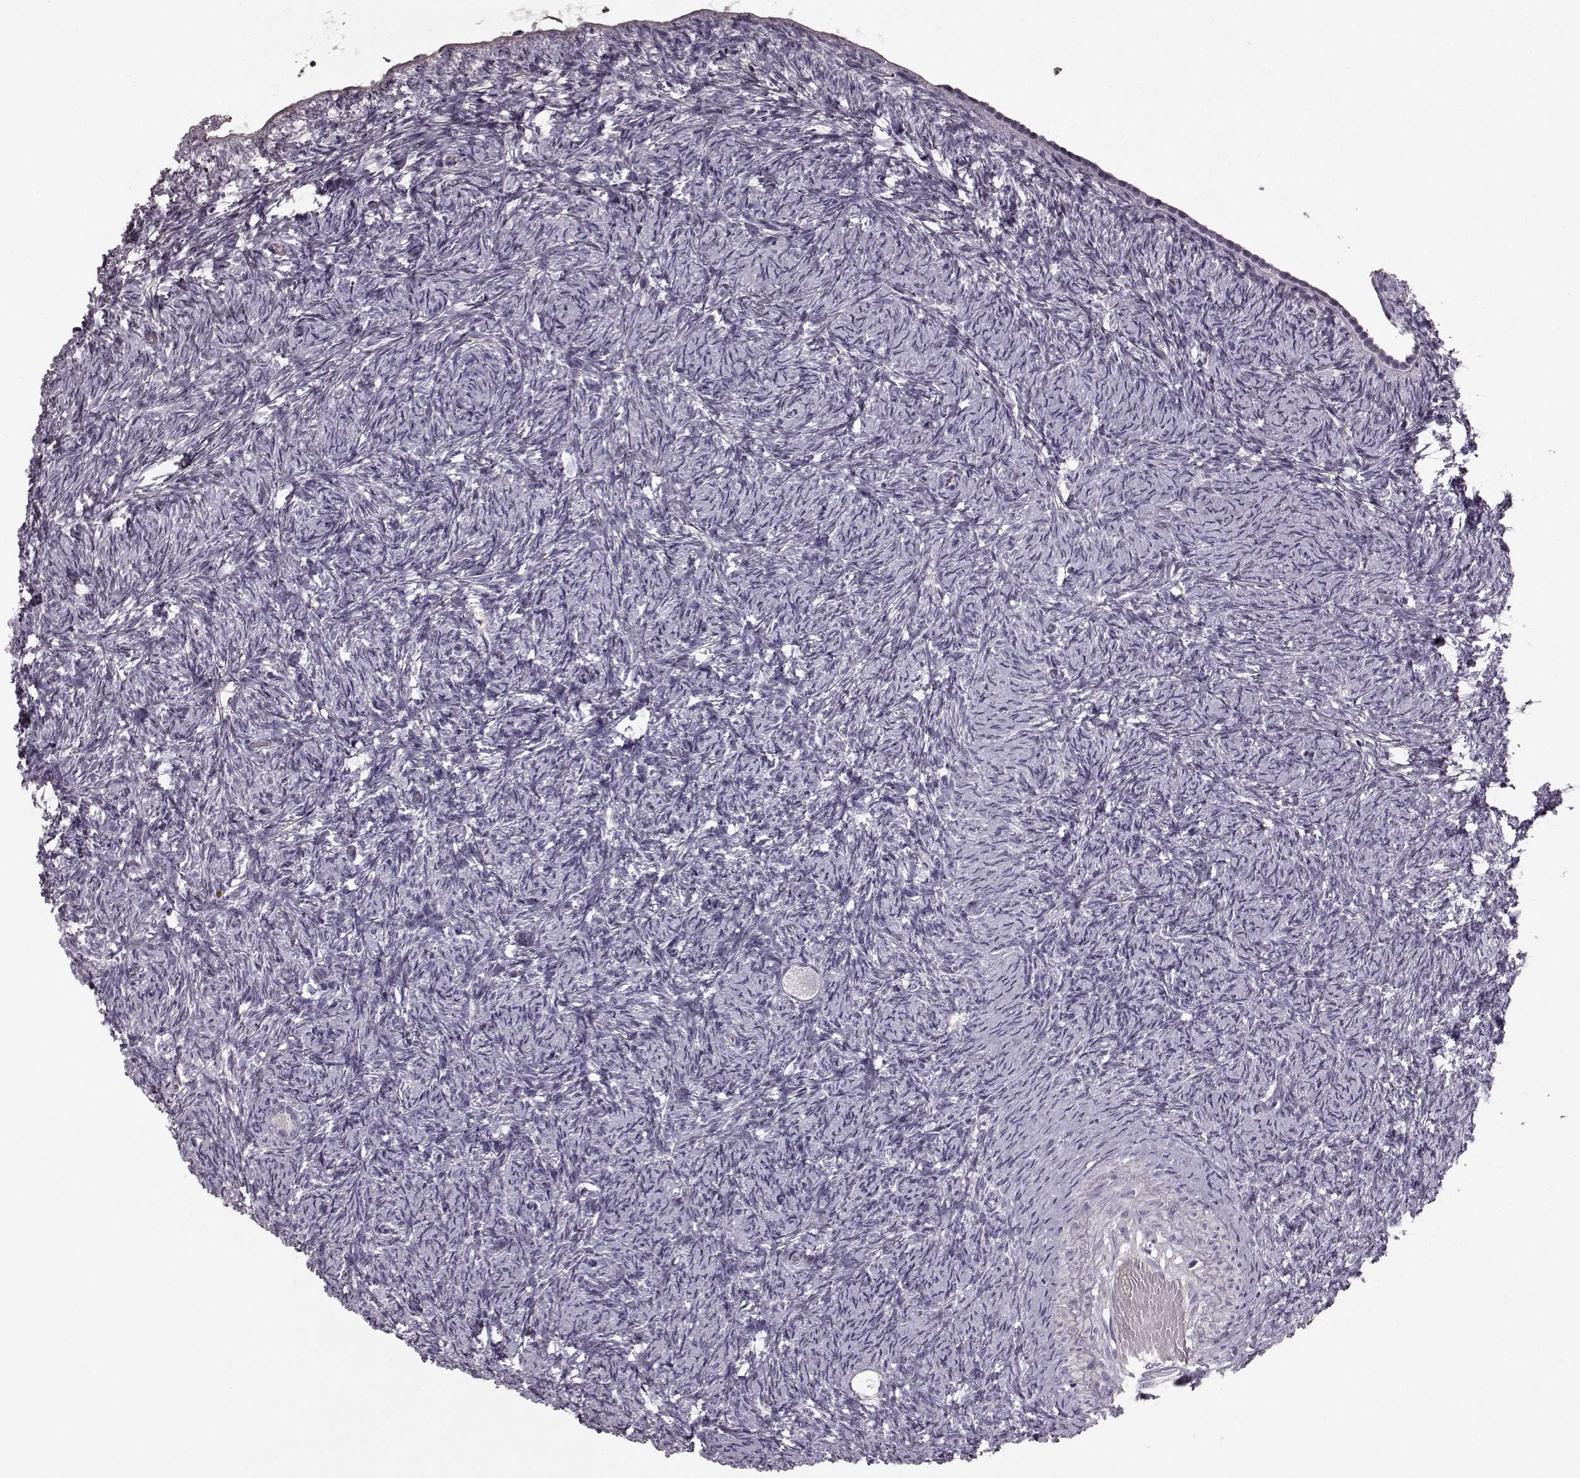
{"staining": {"intensity": "negative", "quantity": "none", "location": "none"}, "tissue": "ovary", "cell_type": "Follicle cells", "image_type": "normal", "snomed": [{"axis": "morphology", "description": "Normal tissue, NOS"}, {"axis": "topography", "description": "Ovary"}], "caption": "Ovary was stained to show a protein in brown. There is no significant expression in follicle cells. (DAB (3,3'-diaminobenzidine) immunohistochemistry visualized using brightfield microscopy, high magnification).", "gene": "PDCD1", "patient": {"sex": "female", "age": 39}}